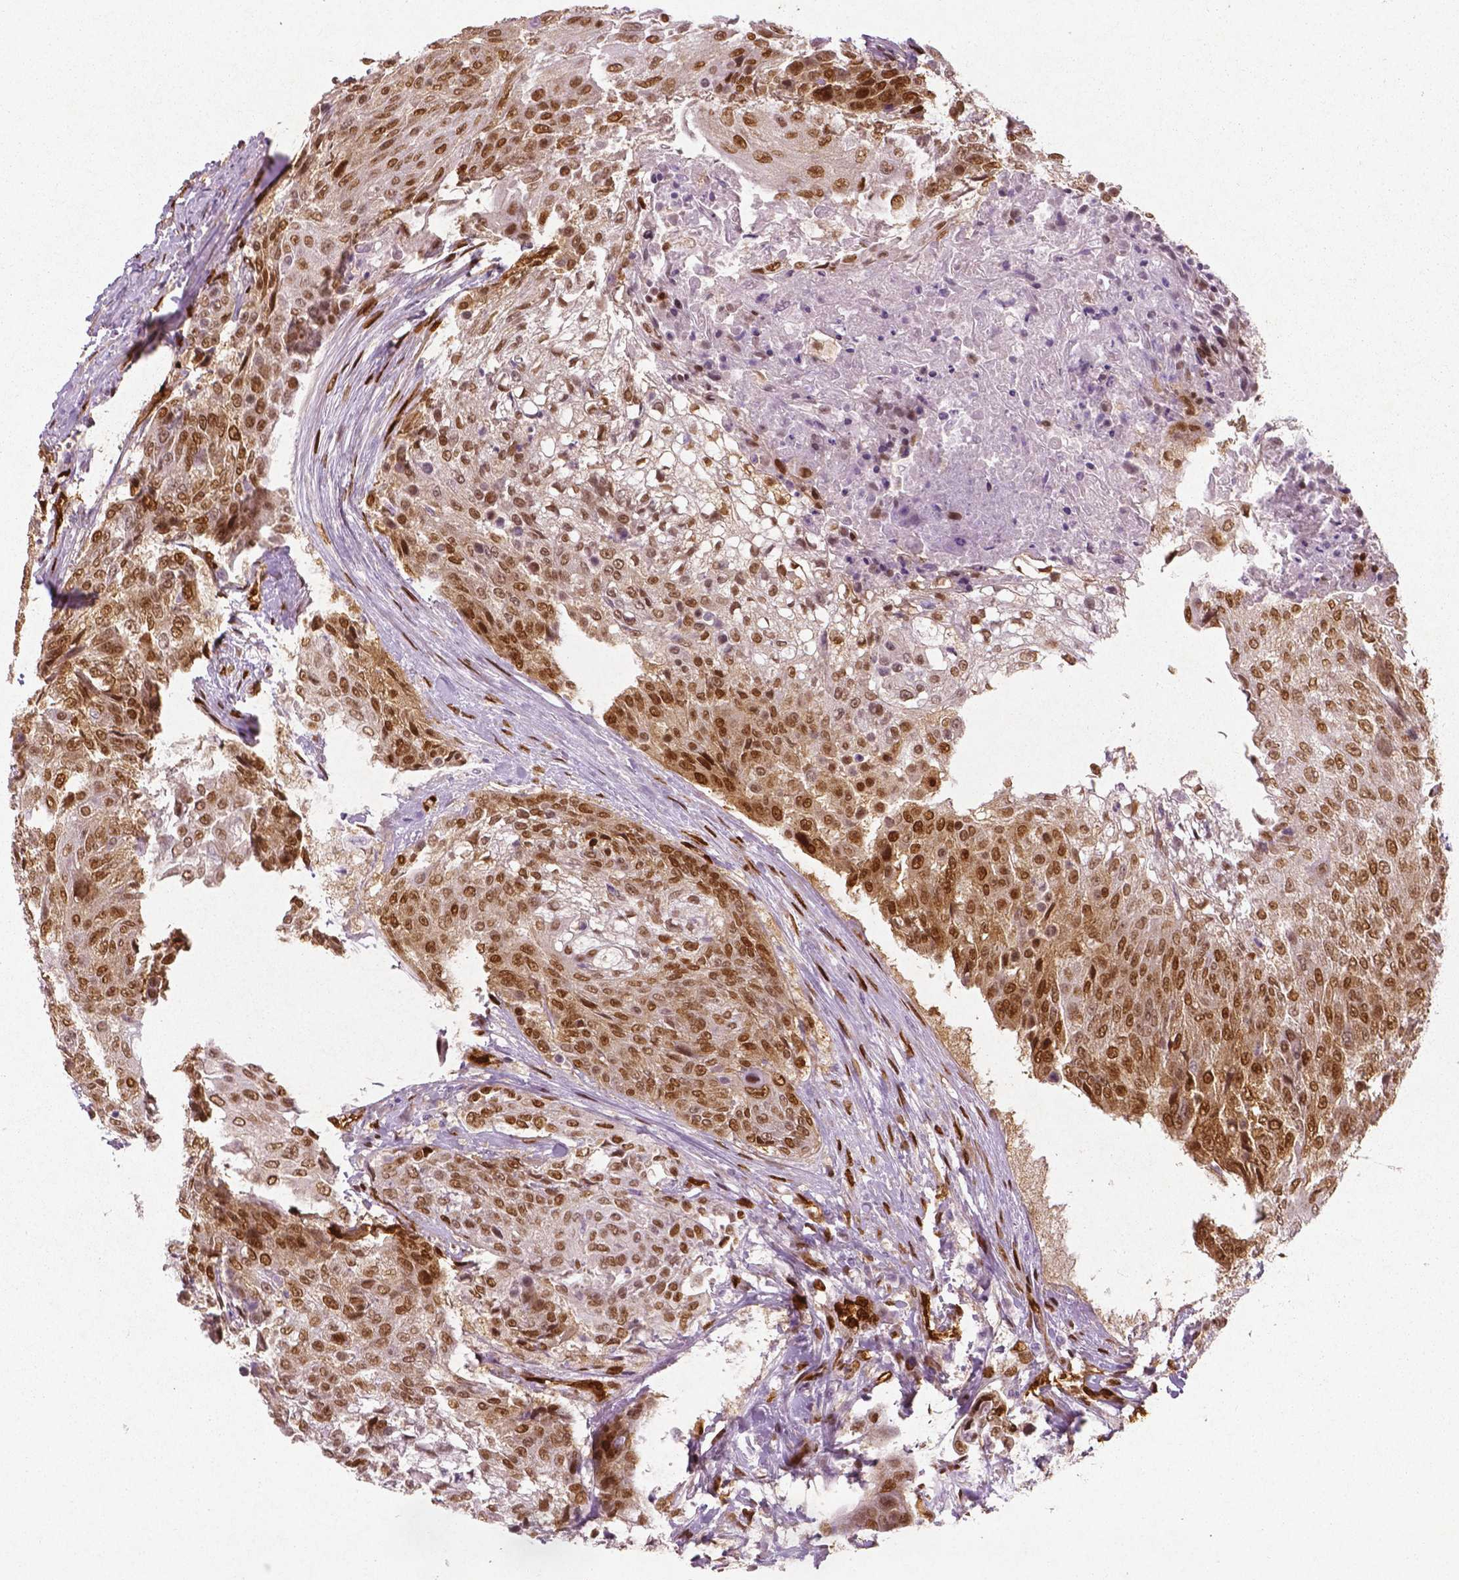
{"staining": {"intensity": "moderate", "quantity": ">75%", "location": "cytoplasmic/membranous,nuclear"}, "tissue": "urothelial cancer", "cell_type": "Tumor cells", "image_type": "cancer", "snomed": [{"axis": "morphology", "description": "Urothelial carcinoma, High grade"}, {"axis": "topography", "description": "Urinary bladder"}], "caption": "A brown stain shows moderate cytoplasmic/membranous and nuclear staining of a protein in human urothelial cancer tumor cells.", "gene": "WWTR1", "patient": {"sex": "female", "age": 63}}